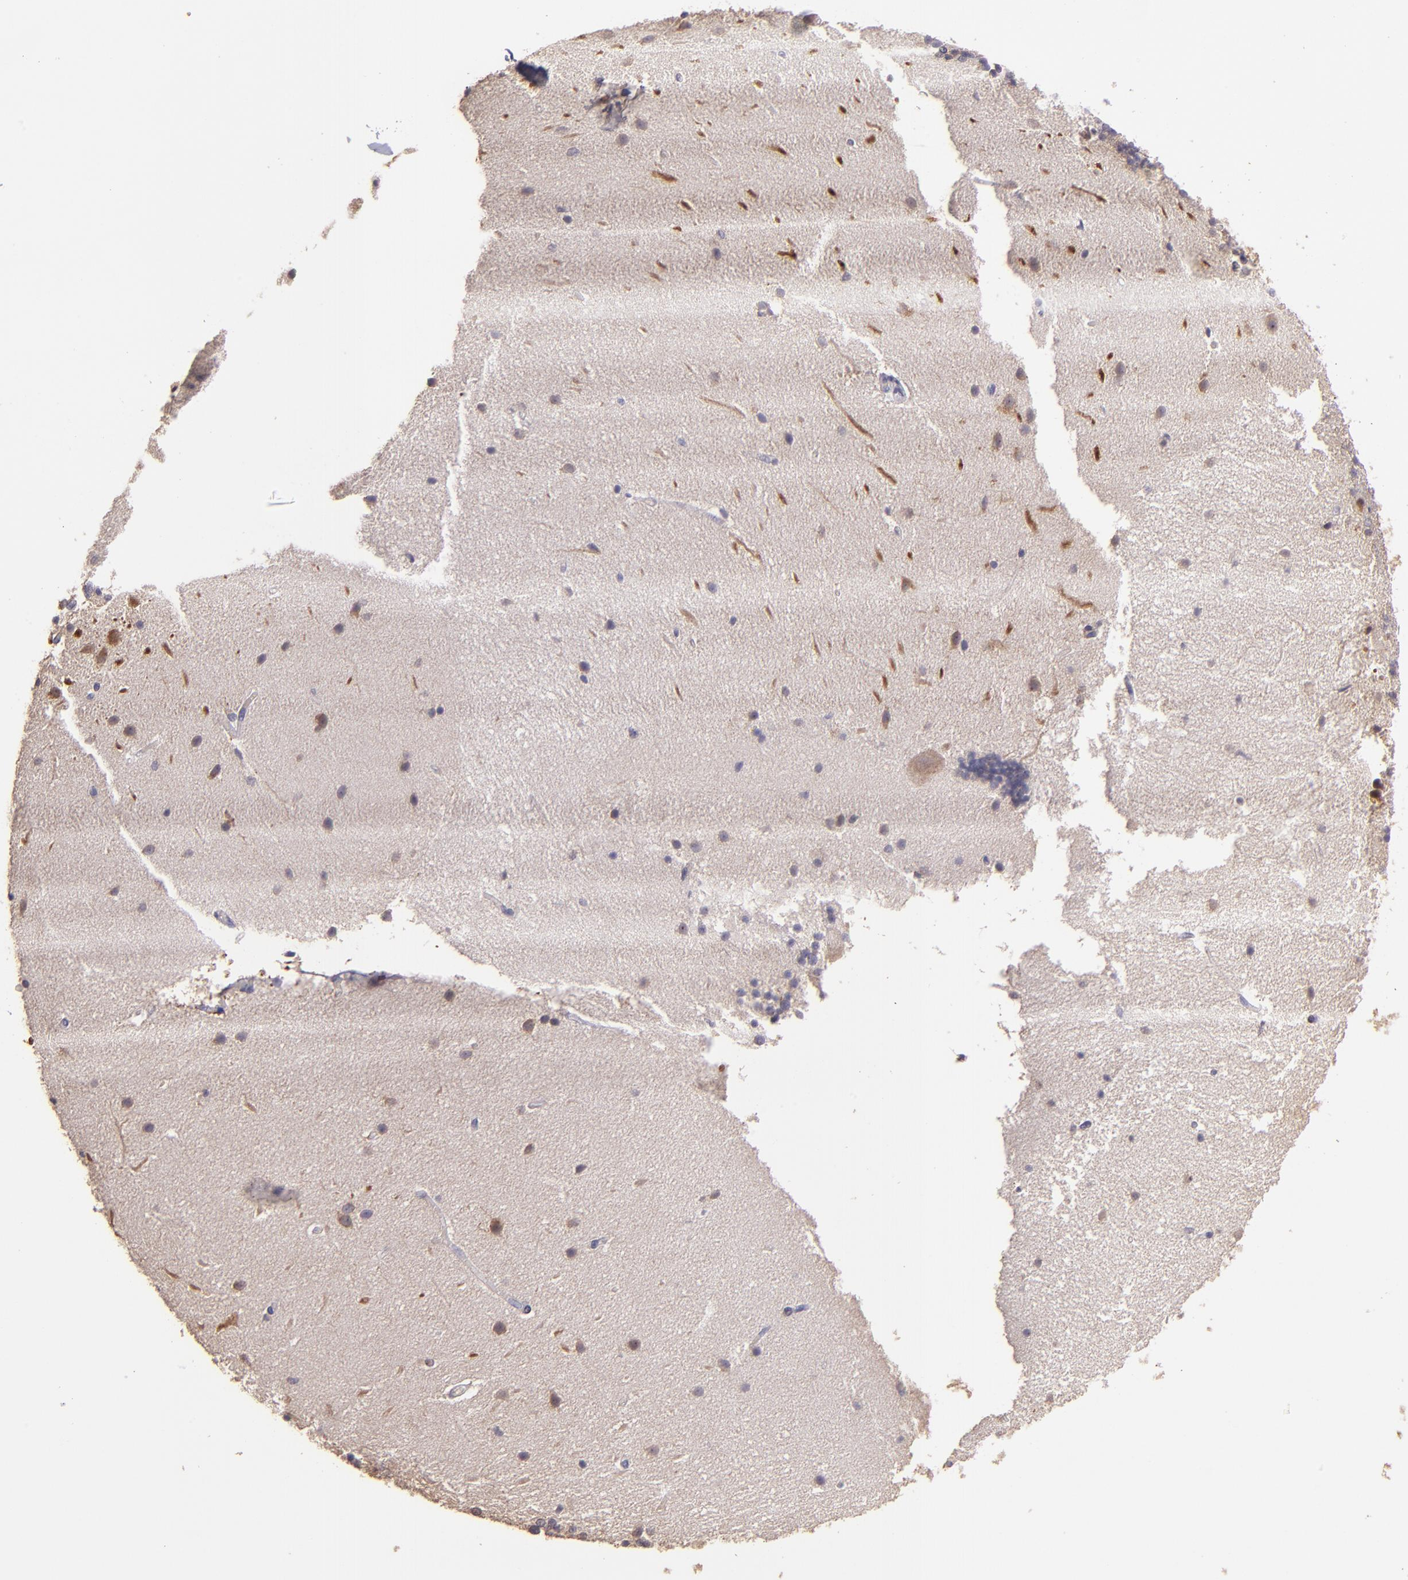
{"staining": {"intensity": "moderate", "quantity": ">75%", "location": "cytoplasmic/membranous"}, "tissue": "cerebellum", "cell_type": "Cells in granular layer", "image_type": "normal", "snomed": [{"axis": "morphology", "description": "Normal tissue, NOS"}, {"axis": "topography", "description": "Cerebellum"}], "caption": "Immunohistochemical staining of normal cerebellum reveals >75% levels of moderate cytoplasmic/membranous protein staining in approximately >75% of cells in granular layer. Immunohistochemistry (ihc) stains the protein of interest in brown and the nuclei are stained blue.", "gene": "PAPPA", "patient": {"sex": "female", "age": 54}}